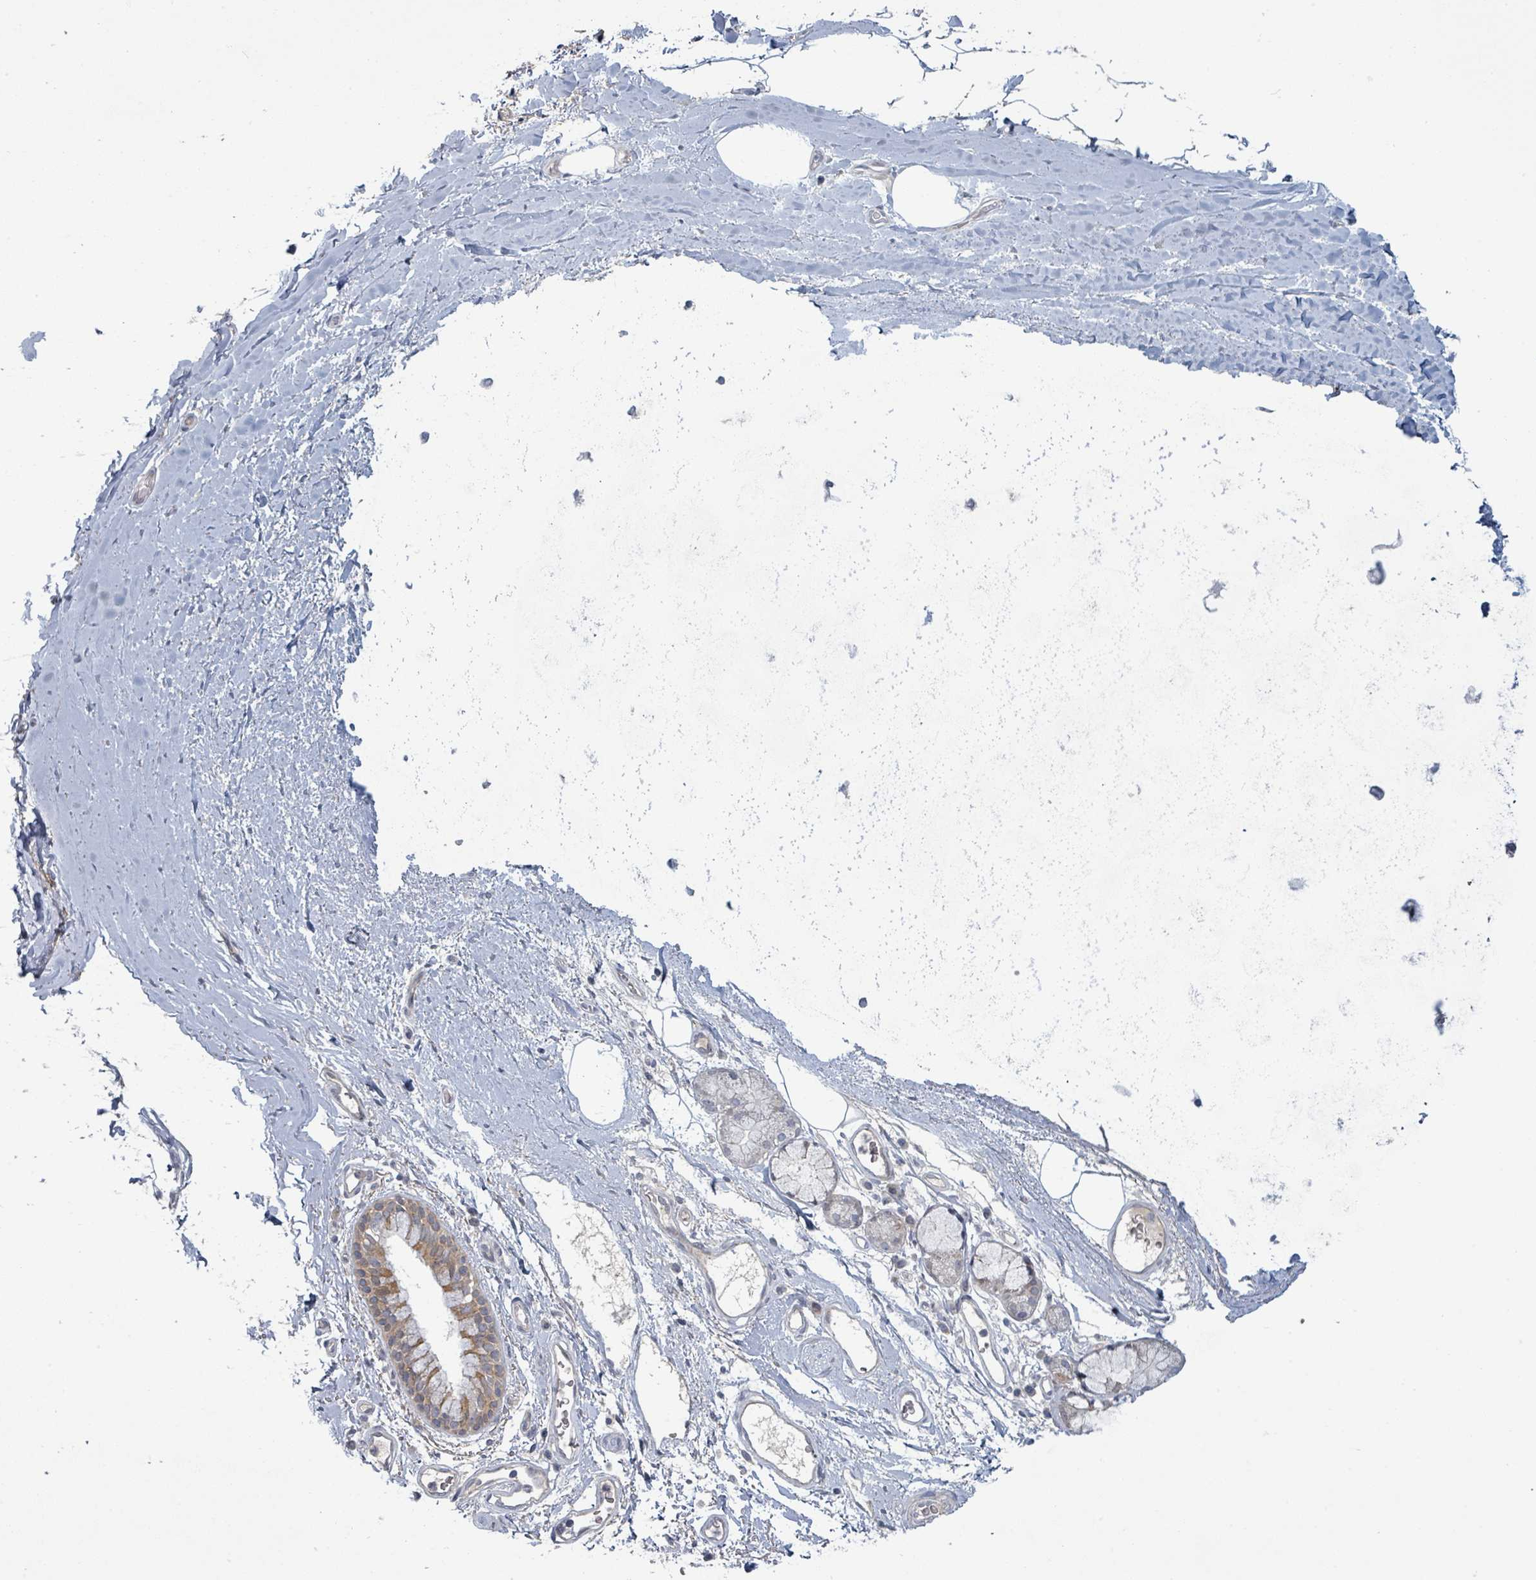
{"staining": {"intensity": "negative", "quantity": "none", "location": "none"}, "tissue": "adipose tissue", "cell_type": "Adipocytes", "image_type": "normal", "snomed": [{"axis": "morphology", "description": "Normal tissue, NOS"}, {"axis": "topography", "description": "Cartilage tissue"}, {"axis": "topography", "description": "Bronchus"}], "caption": "This micrograph is of normal adipose tissue stained with immunohistochemistry to label a protein in brown with the nuclei are counter-stained blue. There is no positivity in adipocytes.", "gene": "COL5A3", "patient": {"sex": "female", "age": 72}}